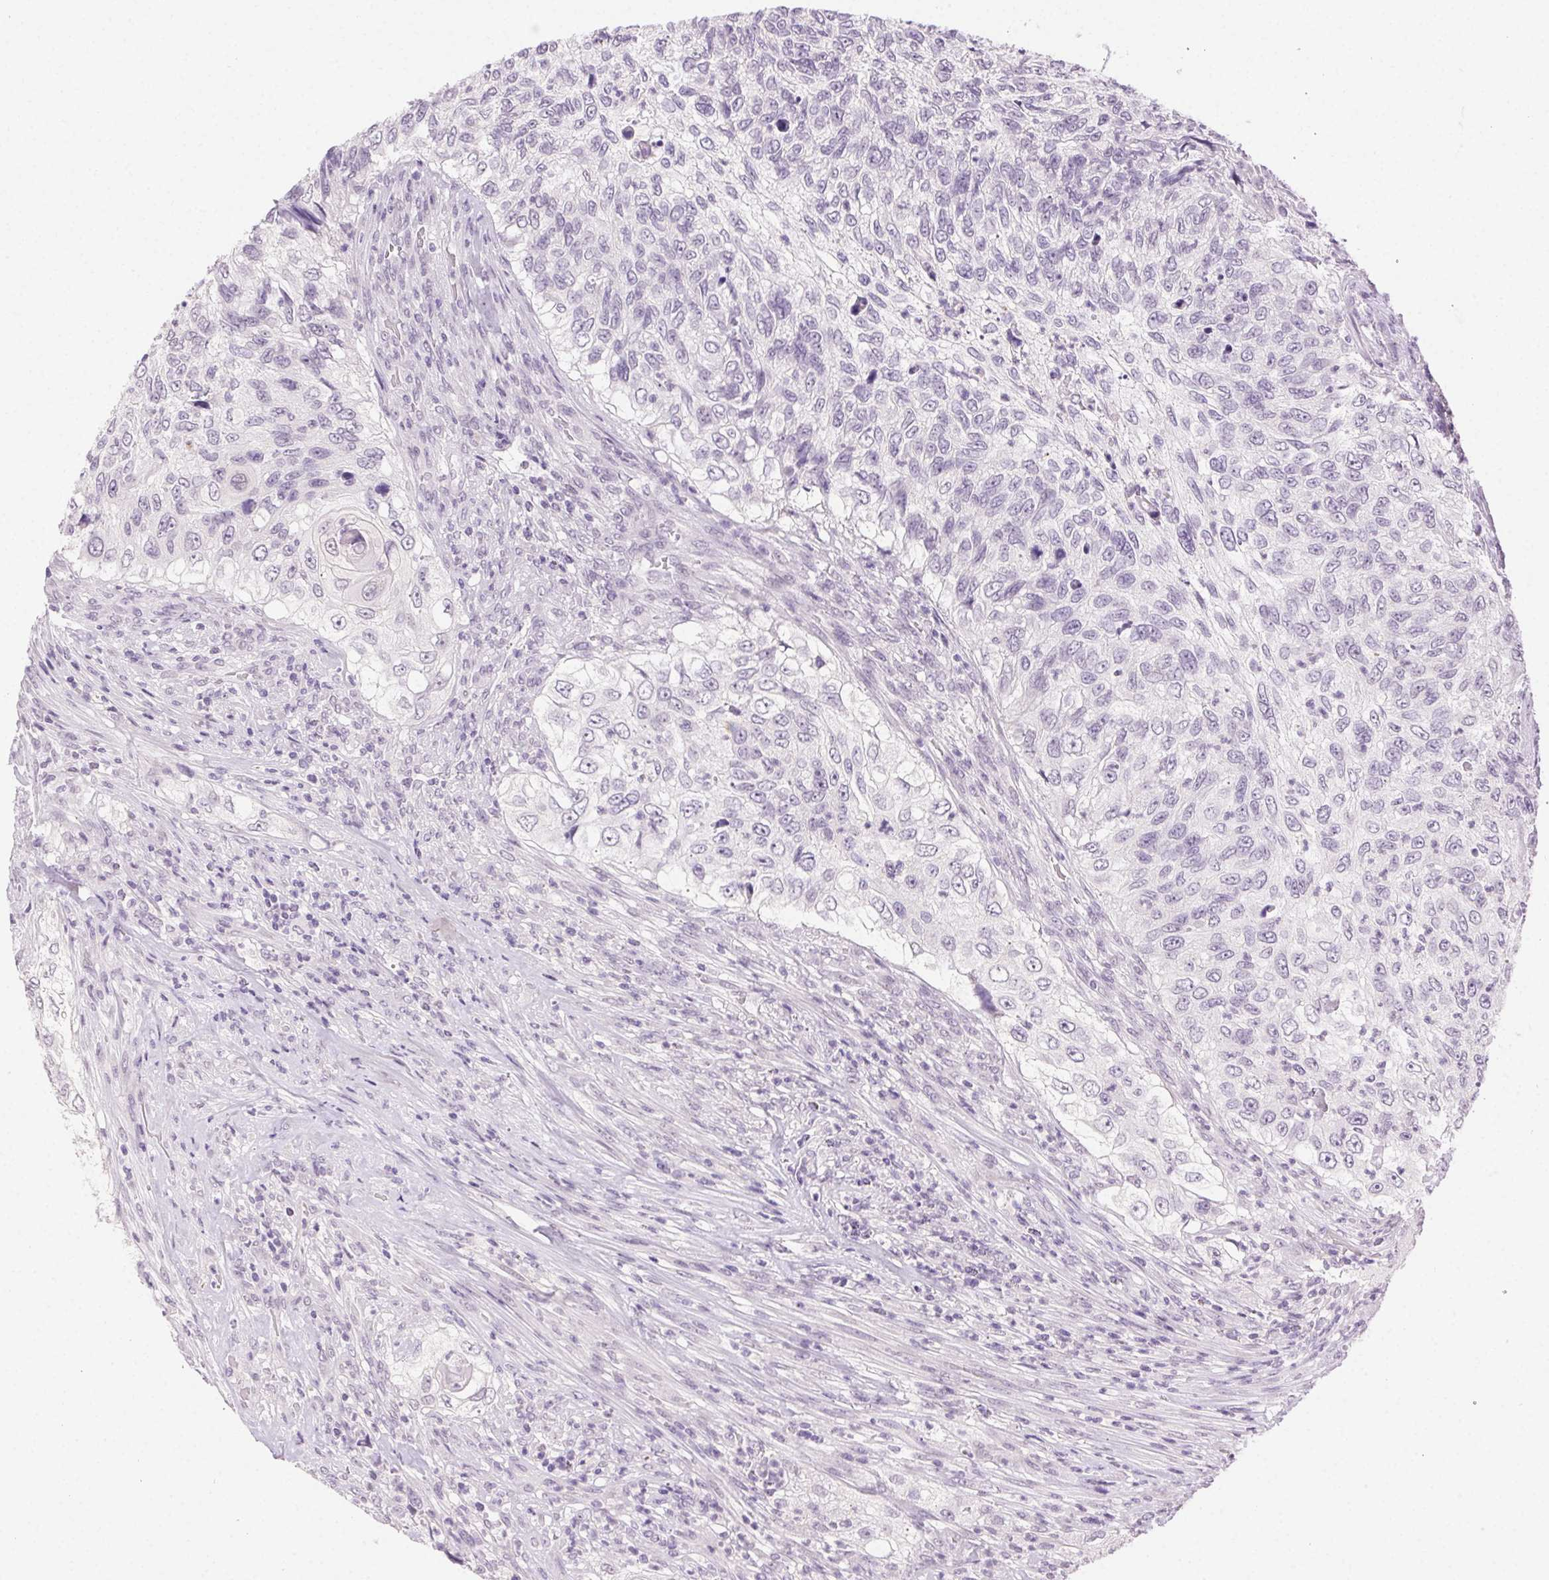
{"staining": {"intensity": "negative", "quantity": "none", "location": "none"}, "tissue": "urothelial cancer", "cell_type": "Tumor cells", "image_type": "cancer", "snomed": [{"axis": "morphology", "description": "Urothelial carcinoma, High grade"}, {"axis": "topography", "description": "Urinary bladder"}], "caption": "An immunohistochemistry (IHC) photomicrograph of urothelial cancer is shown. There is no staining in tumor cells of urothelial cancer.", "gene": "CLDN10", "patient": {"sex": "female", "age": 60}}